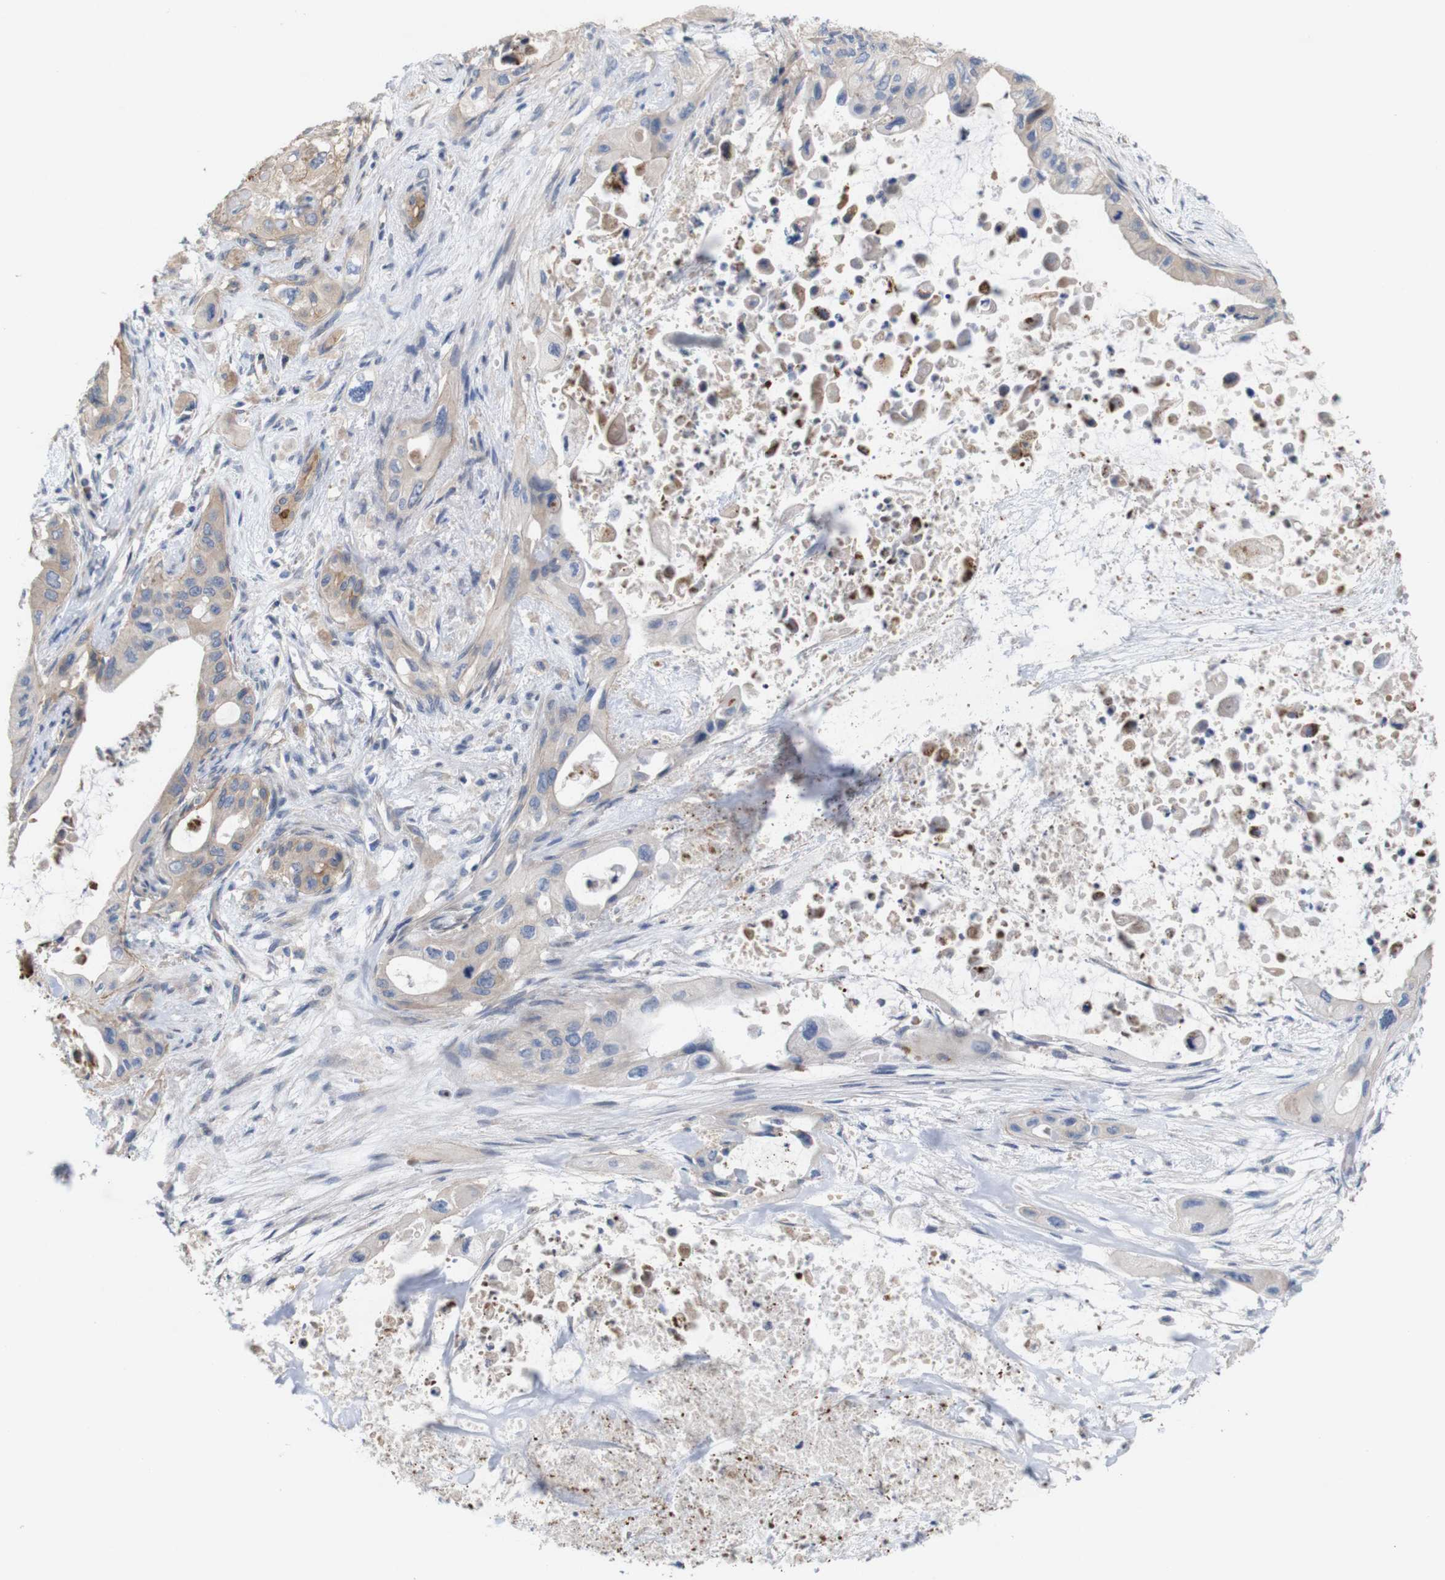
{"staining": {"intensity": "weak", "quantity": ">75%", "location": "cytoplasmic/membranous"}, "tissue": "pancreatic cancer", "cell_type": "Tumor cells", "image_type": "cancer", "snomed": [{"axis": "morphology", "description": "Adenocarcinoma, NOS"}, {"axis": "topography", "description": "Pancreas"}], "caption": "Human adenocarcinoma (pancreatic) stained with a protein marker demonstrates weak staining in tumor cells.", "gene": "MYEOV", "patient": {"sex": "male", "age": 73}}